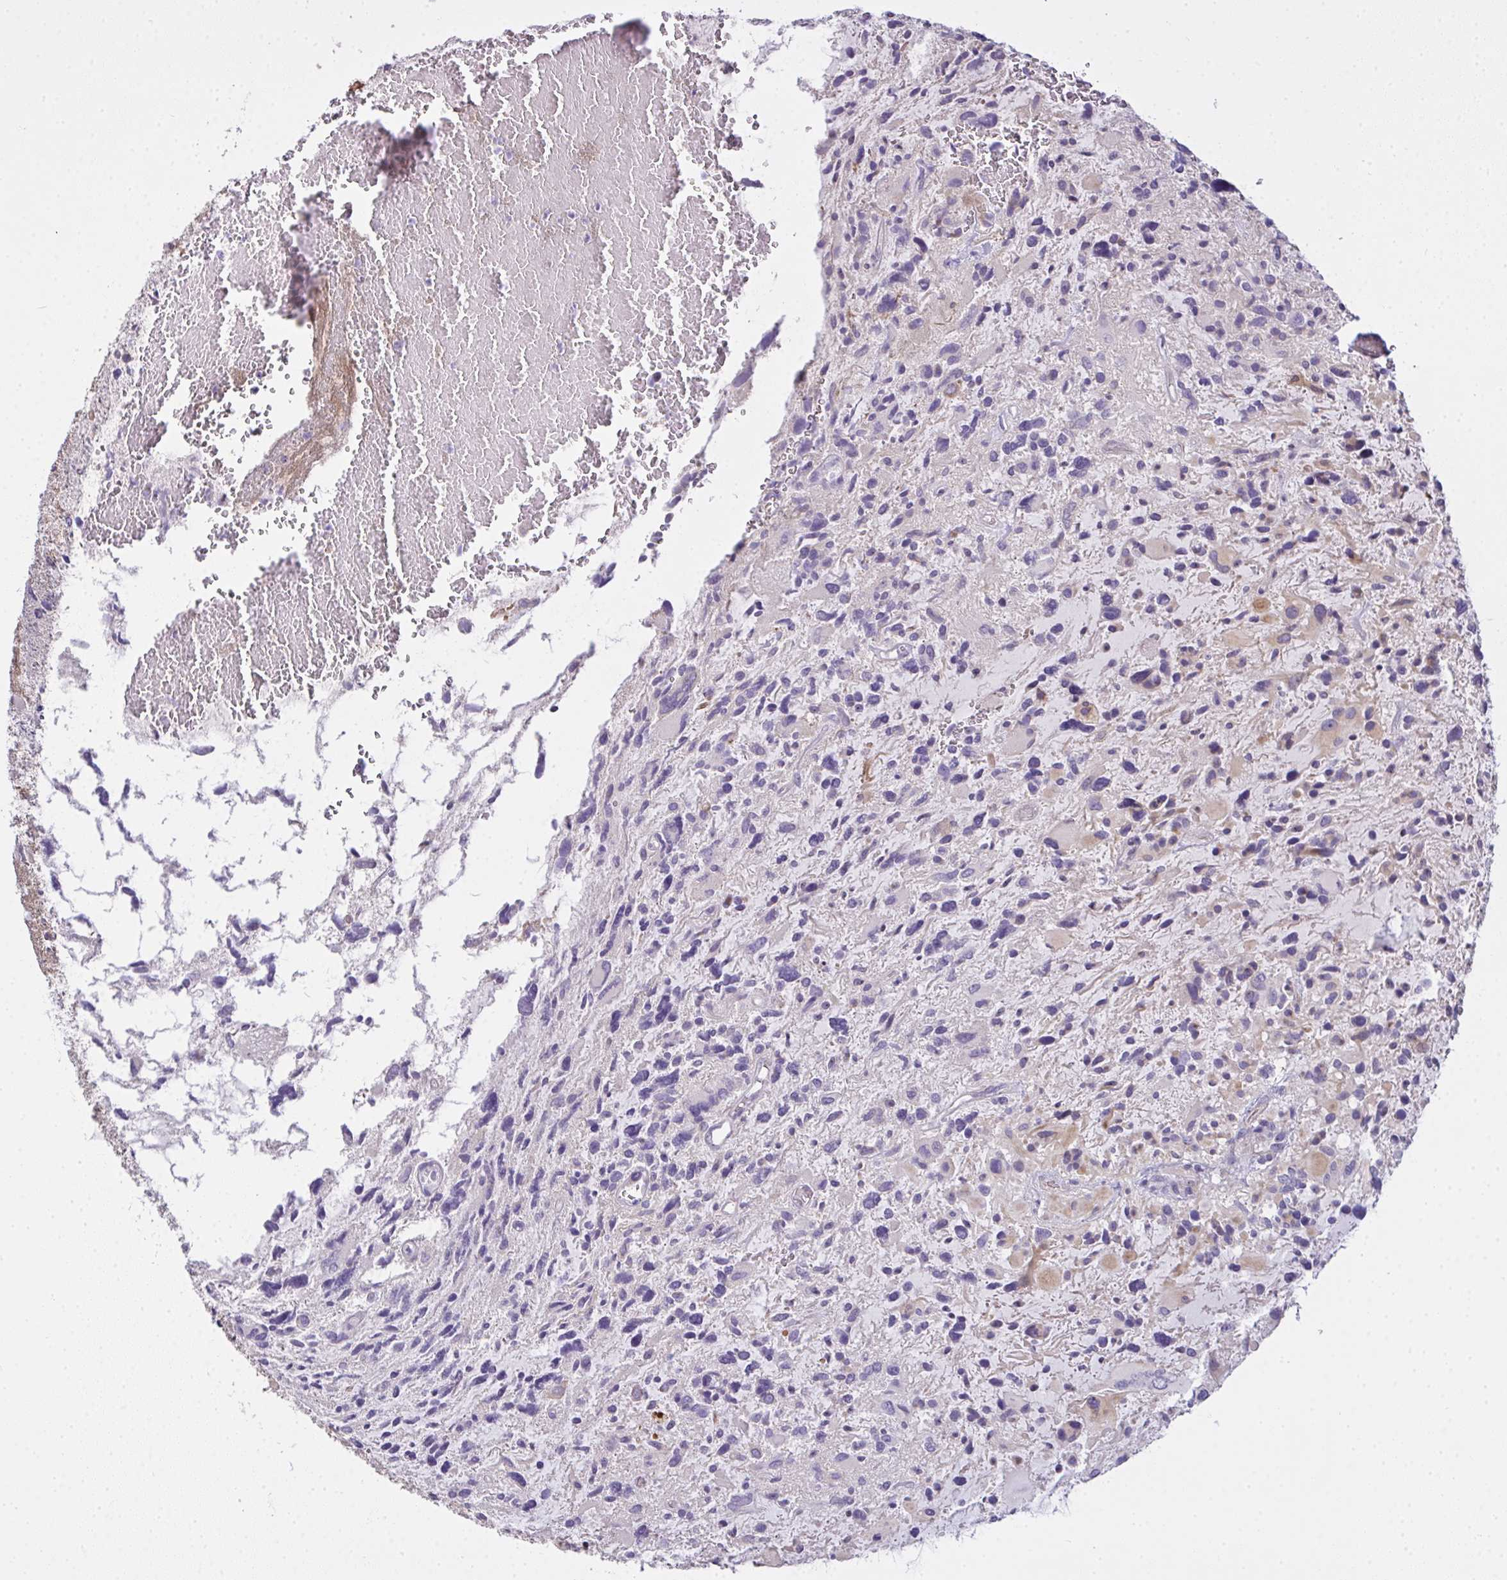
{"staining": {"intensity": "negative", "quantity": "none", "location": "none"}, "tissue": "glioma", "cell_type": "Tumor cells", "image_type": "cancer", "snomed": [{"axis": "morphology", "description": "Glioma, malignant, High grade"}, {"axis": "topography", "description": "Brain"}], "caption": "DAB immunohistochemical staining of human malignant glioma (high-grade) reveals no significant staining in tumor cells. (Brightfield microscopy of DAB (3,3'-diaminobenzidine) IHC at high magnification).", "gene": "NT5C1A", "patient": {"sex": "female", "age": 11}}